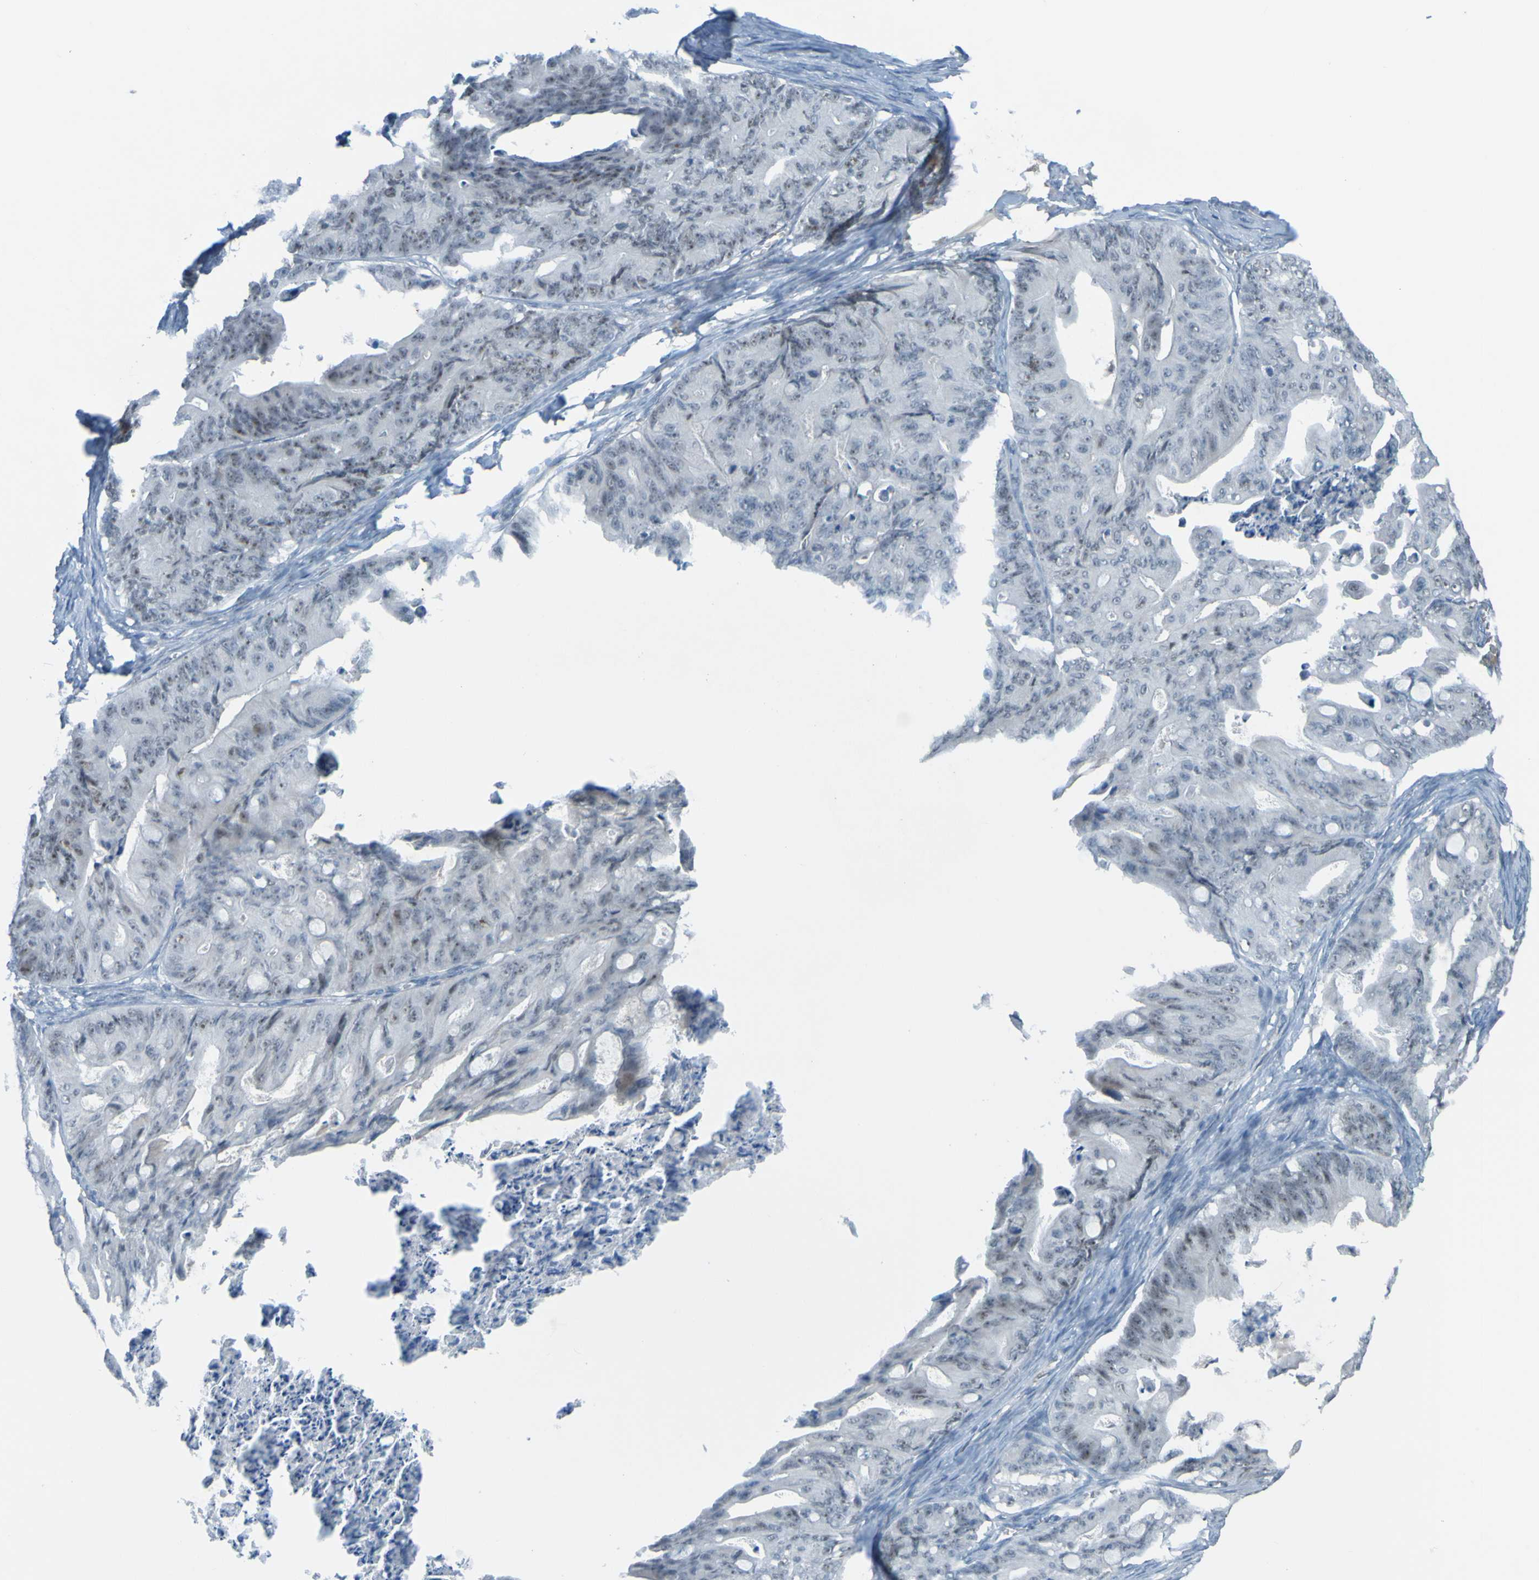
{"staining": {"intensity": "negative", "quantity": "none", "location": "none"}, "tissue": "ovarian cancer", "cell_type": "Tumor cells", "image_type": "cancer", "snomed": [{"axis": "morphology", "description": "Cystadenocarcinoma, mucinous, NOS"}, {"axis": "topography", "description": "Ovary"}], "caption": "There is no significant staining in tumor cells of ovarian cancer (mucinous cystadenocarcinoma).", "gene": "USP36", "patient": {"sex": "female", "age": 37}}